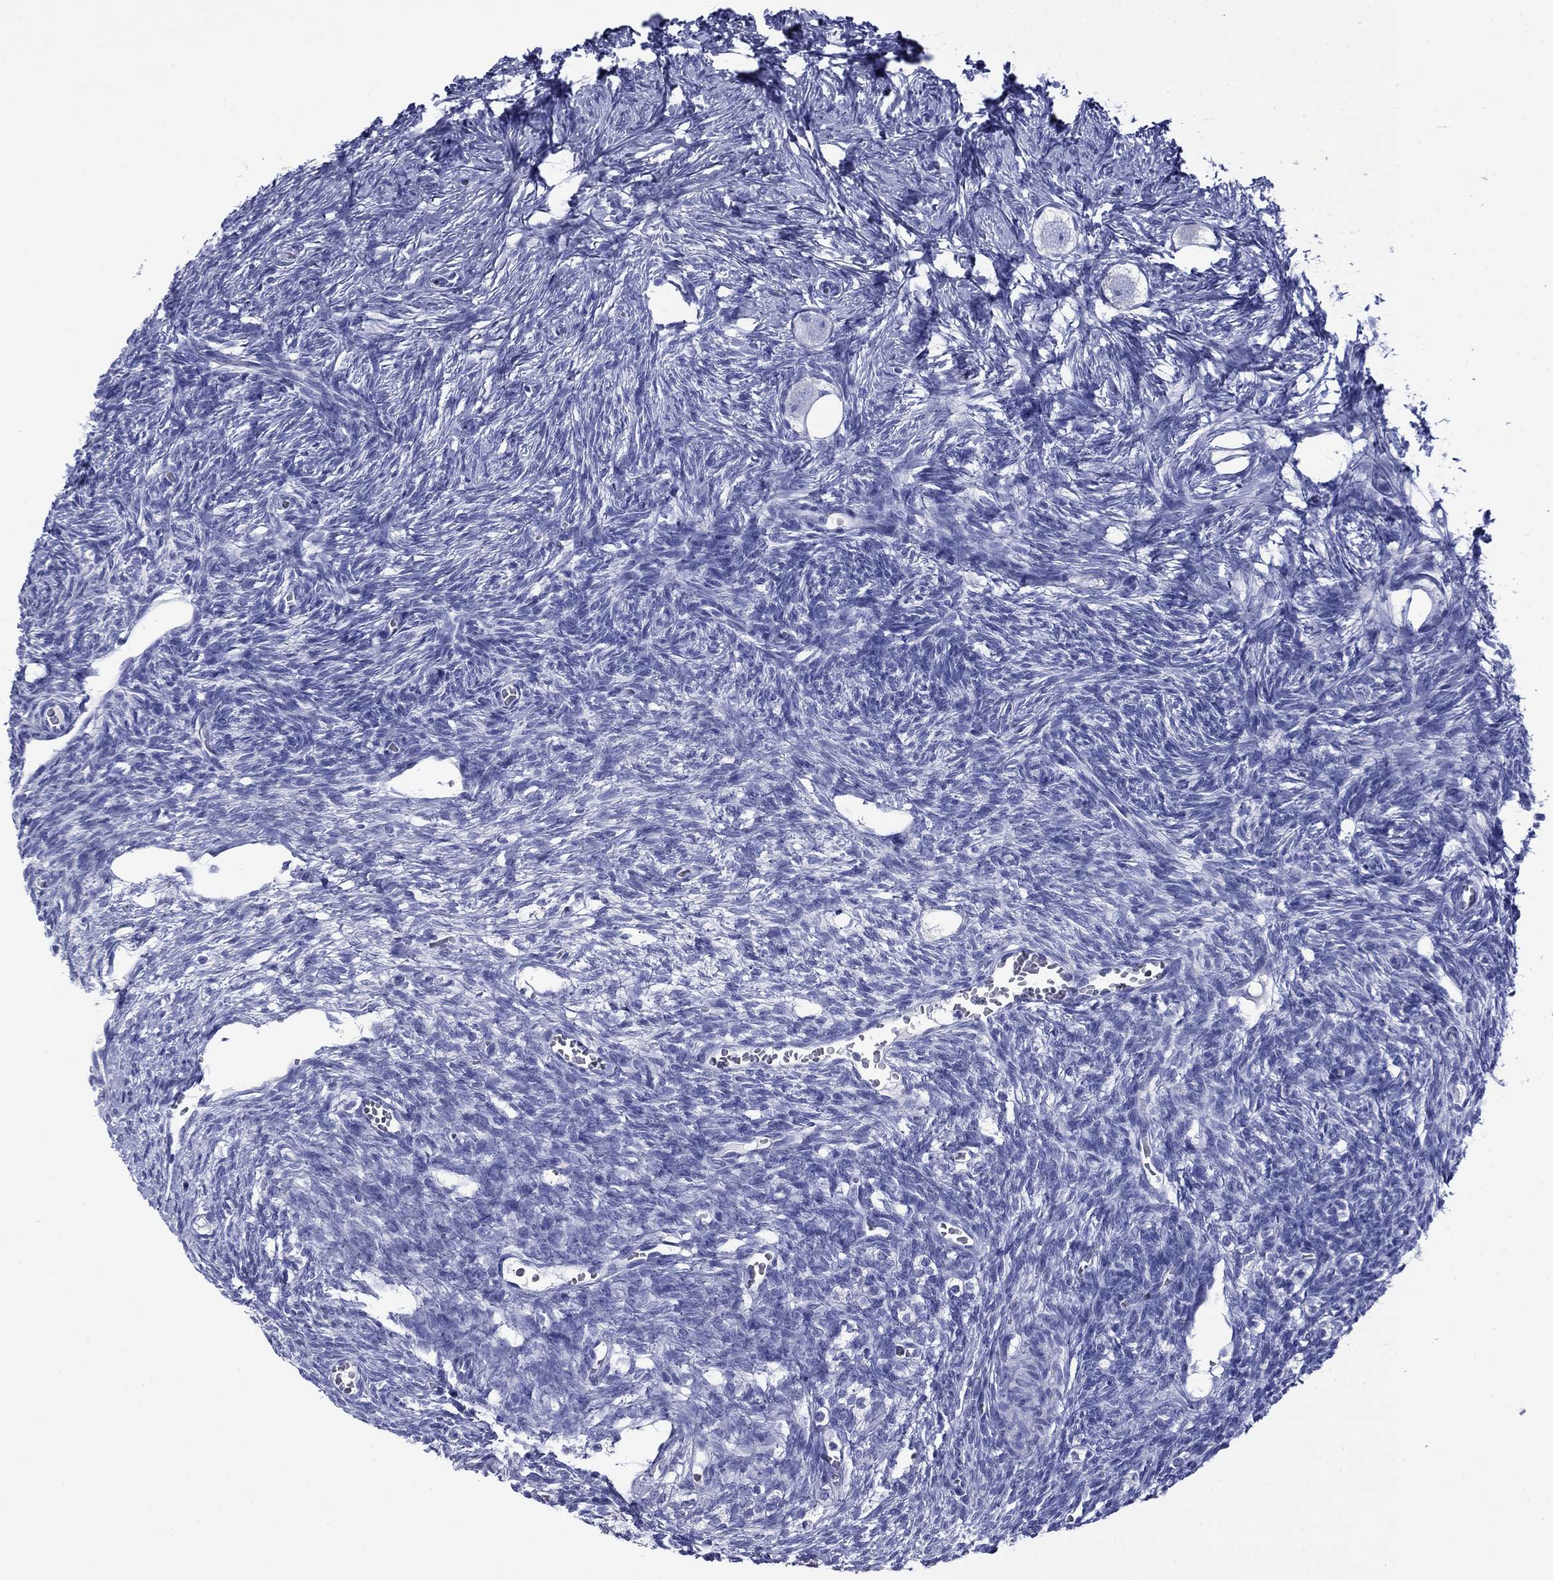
{"staining": {"intensity": "negative", "quantity": "none", "location": "none"}, "tissue": "ovary", "cell_type": "Follicle cells", "image_type": "normal", "snomed": [{"axis": "morphology", "description": "Normal tissue, NOS"}, {"axis": "topography", "description": "Ovary"}], "caption": "Ovary was stained to show a protein in brown. There is no significant positivity in follicle cells. Nuclei are stained in blue.", "gene": "GIP", "patient": {"sex": "female", "age": 27}}